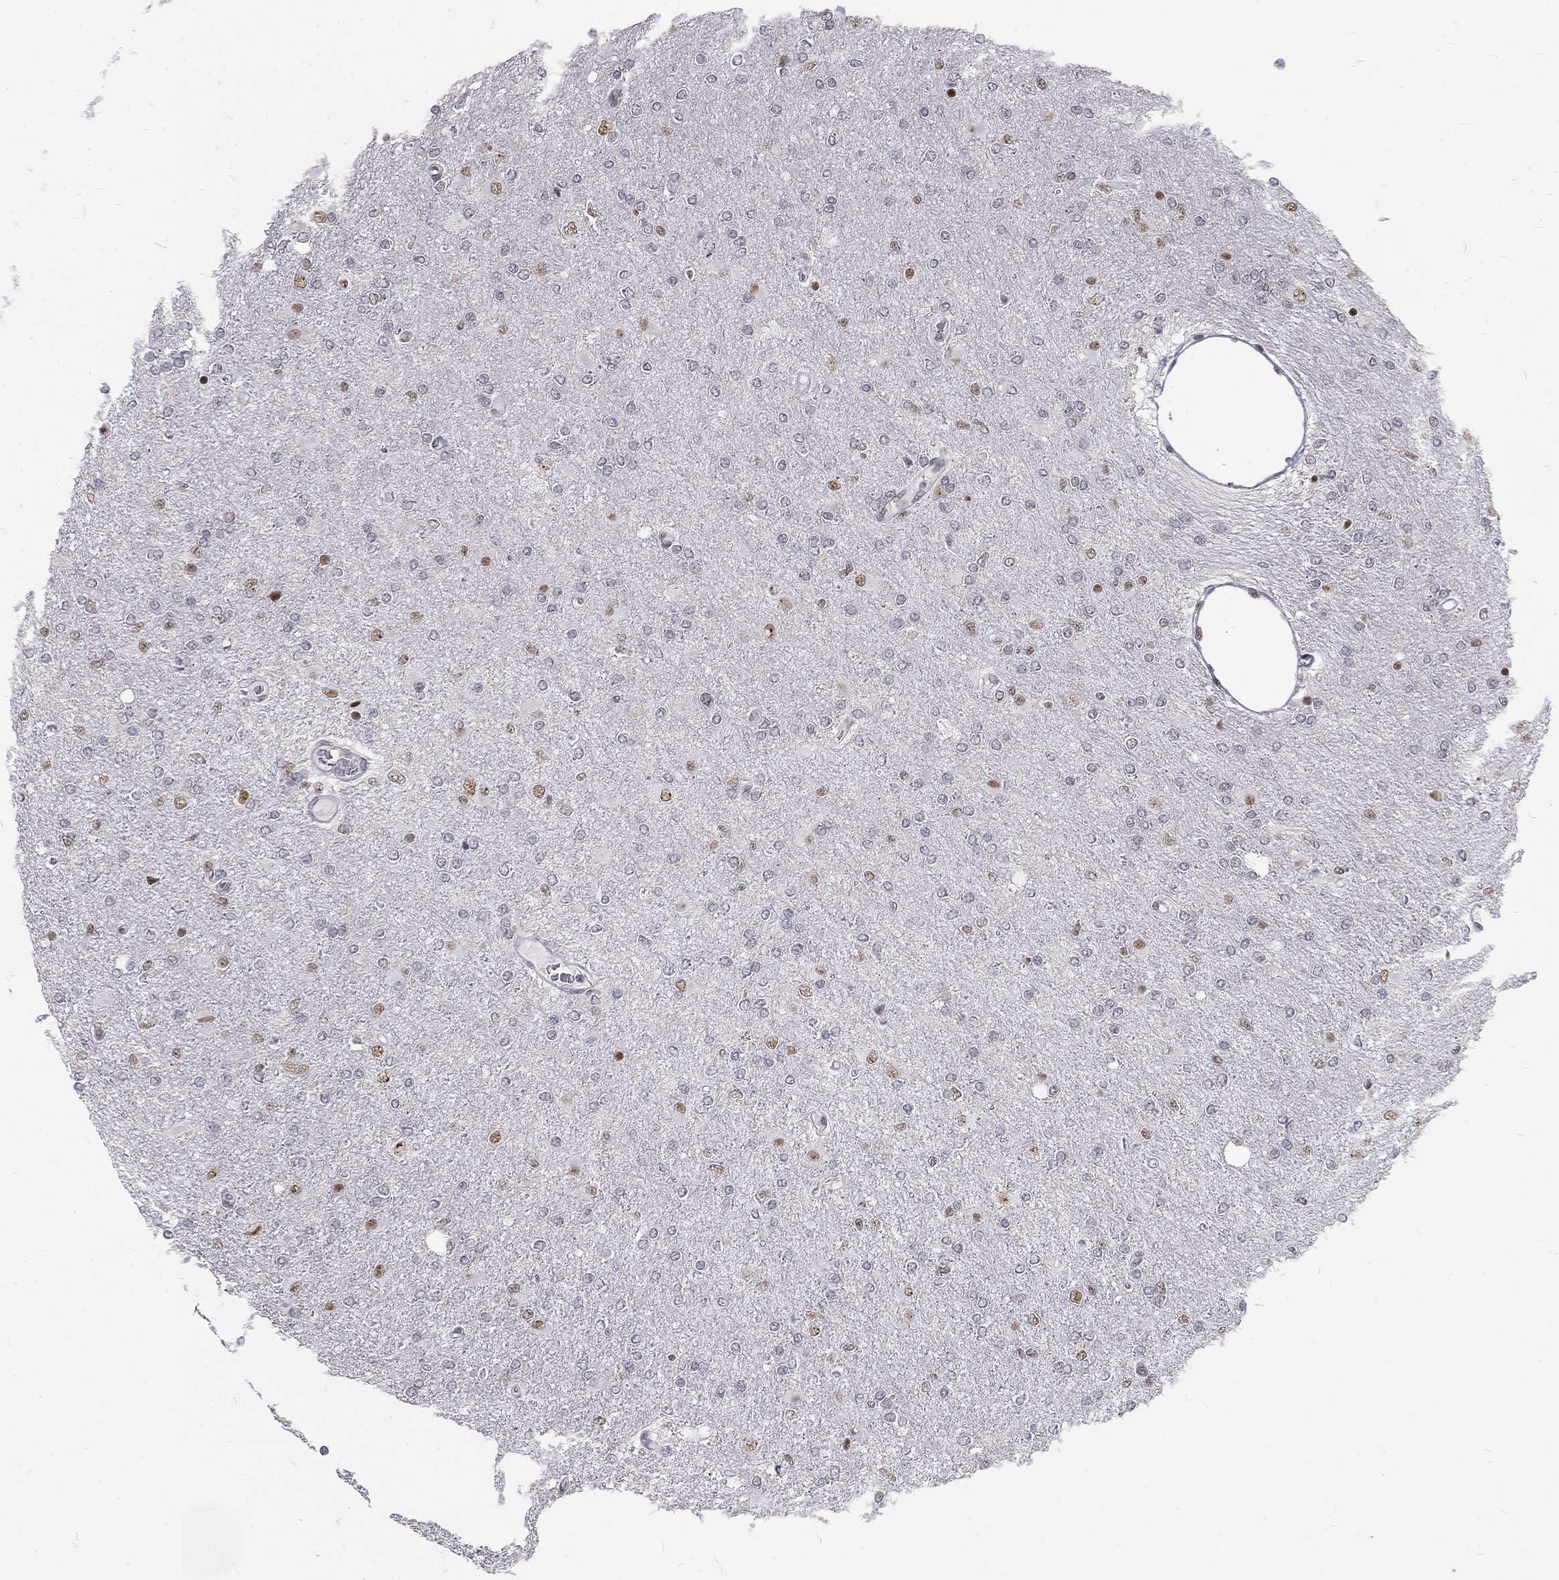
{"staining": {"intensity": "weak", "quantity": "<25%", "location": "nuclear"}, "tissue": "glioma", "cell_type": "Tumor cells", "image_type": "cancer", "snomed": [{"axis": "morphology", "description": "Glioma, malignant, High grade"}, {"axis": "topography", "description": "Cerebral cortex"}], "caption": "There is no significant positivity in tumor cells of glioma.", "gene": "SNORC", "patient": {"sex": "male", "age": 70}}